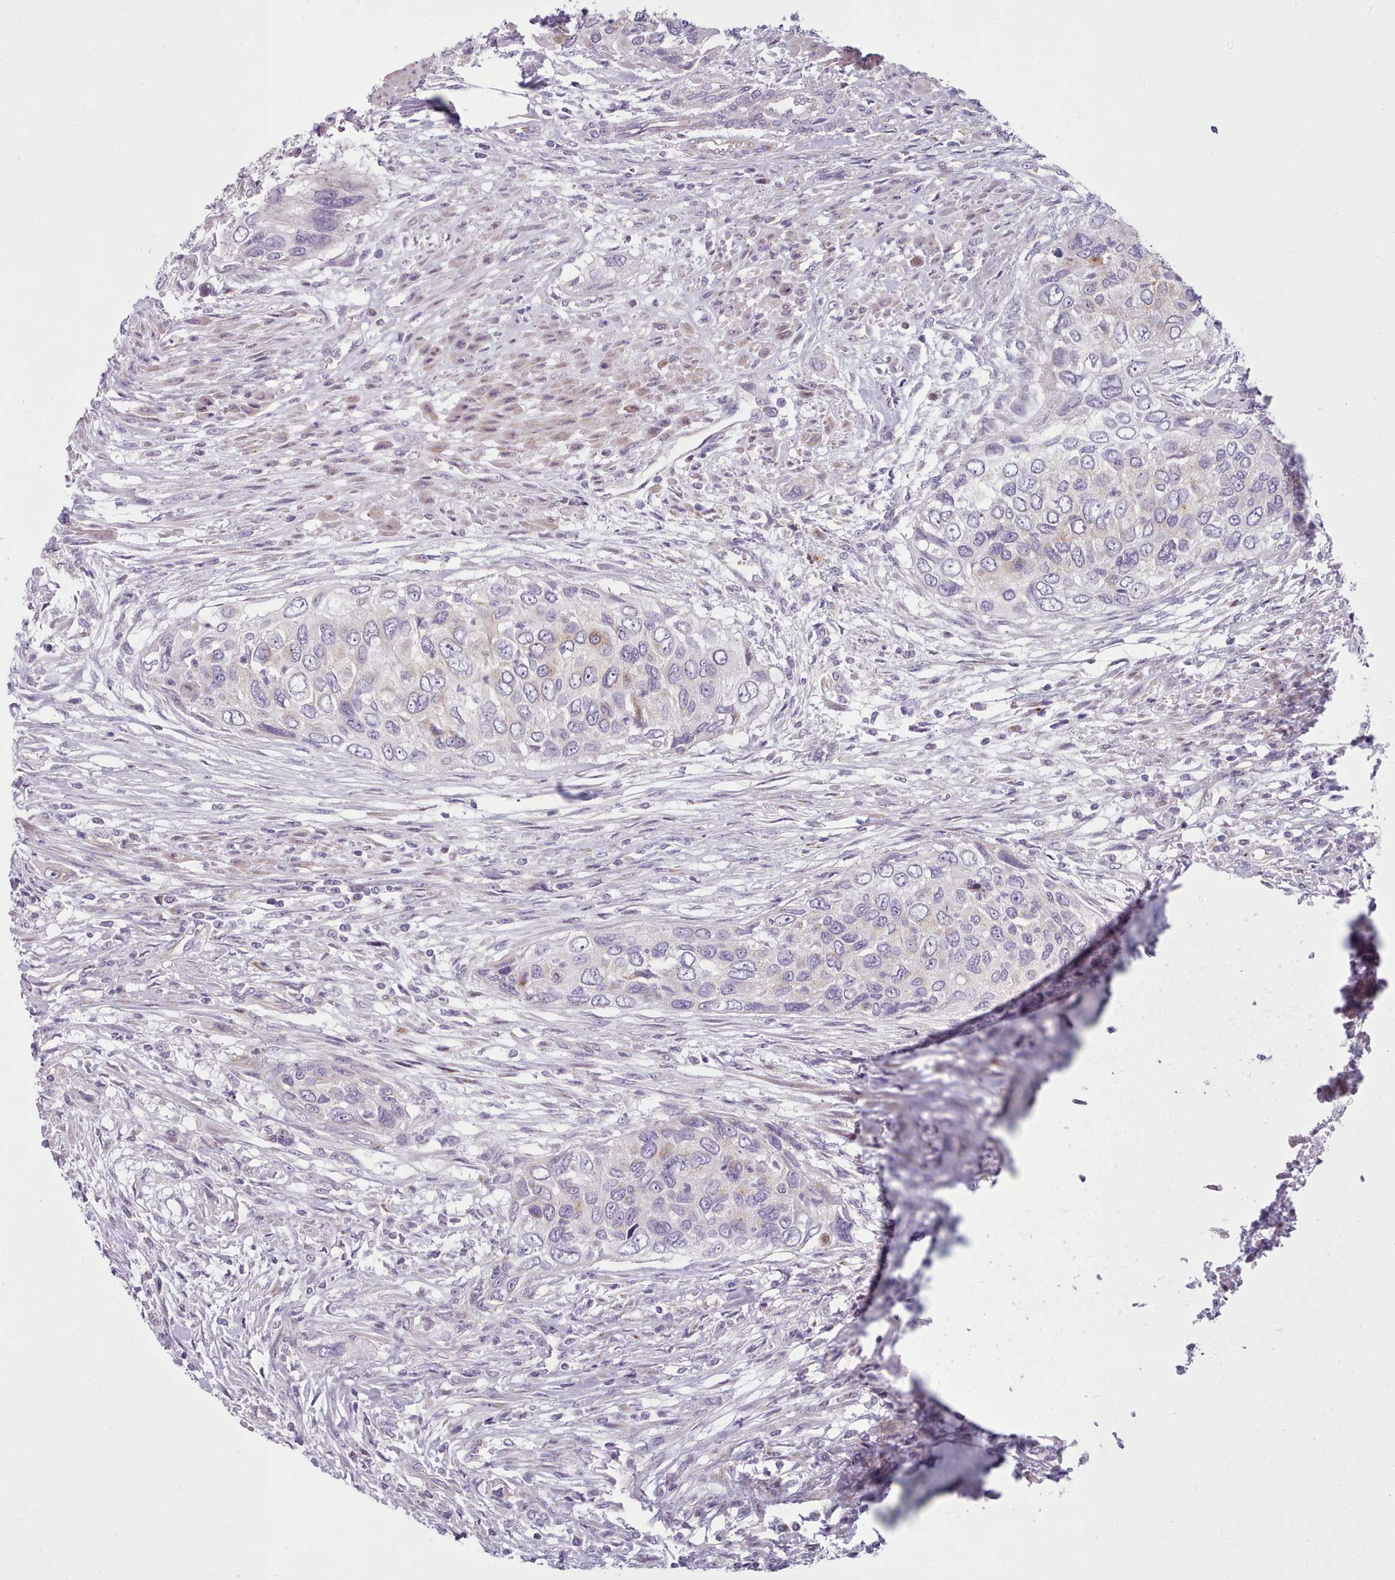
{"staining": {"intensity": "negative", "quantity": "none", "location": "none"}, "tissue": "urothelial cancer", "cell_type": "Tumor cells", "image_type": "cancer", "snomed": [{"axis": "morphology", "description": "Urothelial carcinoma, High grade"}, {"axis": "topography", "description": "Urinary bladder"}], "caption": "Immunohistochemical staining of urothelial cancer reveals no significant staining in tumor cells.", "gene": "SLC52A3", "patient": {"sex": "female", "age": 60}}